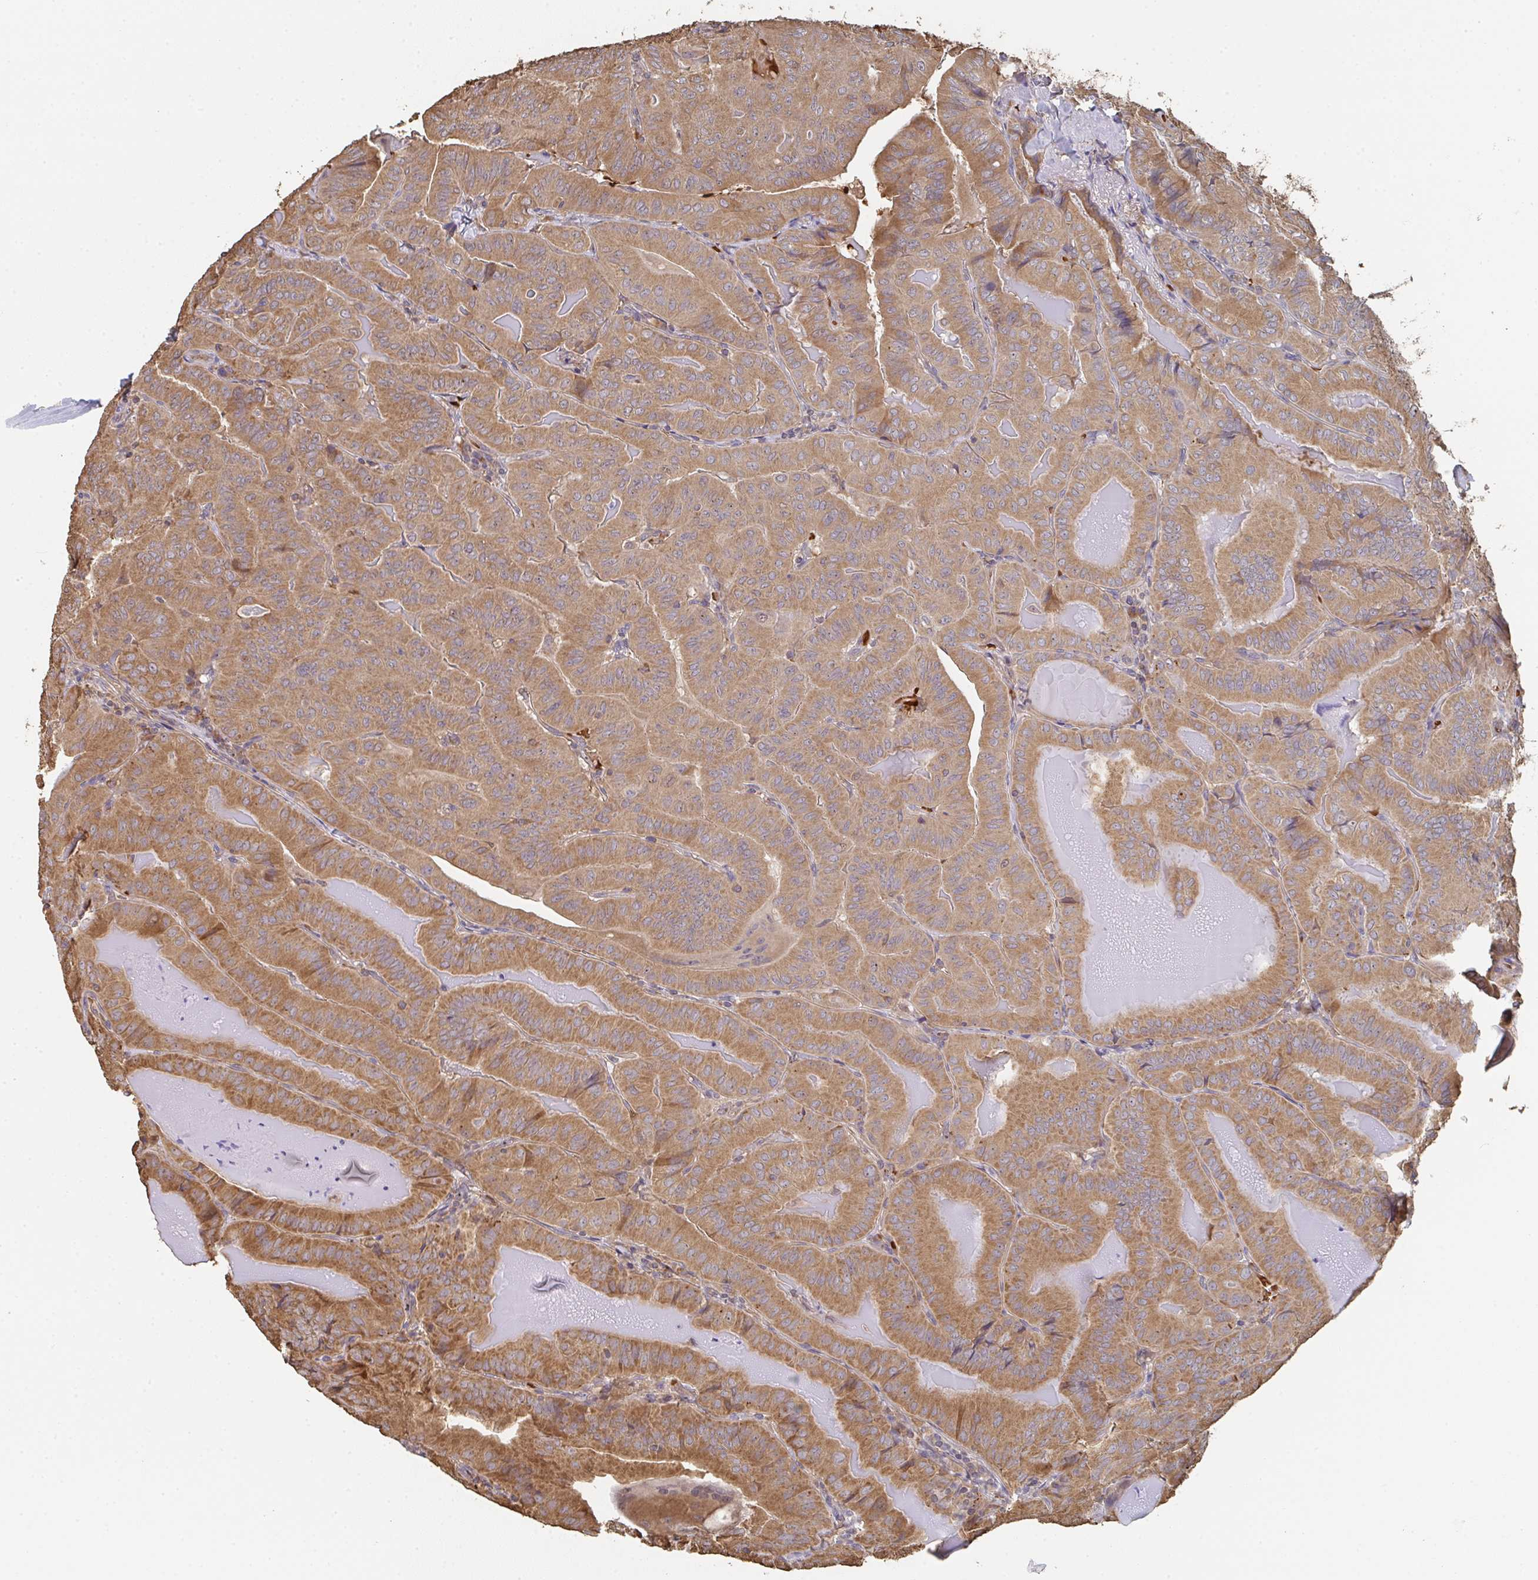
{"staining": {"intensity": "moderate", "quantity": ">75%", "location": "cytoplasmic/membranous"}, "tissue": "thyroid cancer", "cell_type": "Tumor cells", "image_type": "cancer", "snomed": [{"axis": "morphology", "description": "Papillary adenocarcinoma, NOS"}, {"axis": "topography", "description": "Thyroid gland"}], "caption": "Approximately >75% of tumor cells in thyroid cancer (papillary adenocarcinoma) reveal moderate cytoplasmic/membranous protein staining as visualized by brown immunohistochemical staining.", "gene": "POLG", "patient": {"sex": "female", "age": 68}}